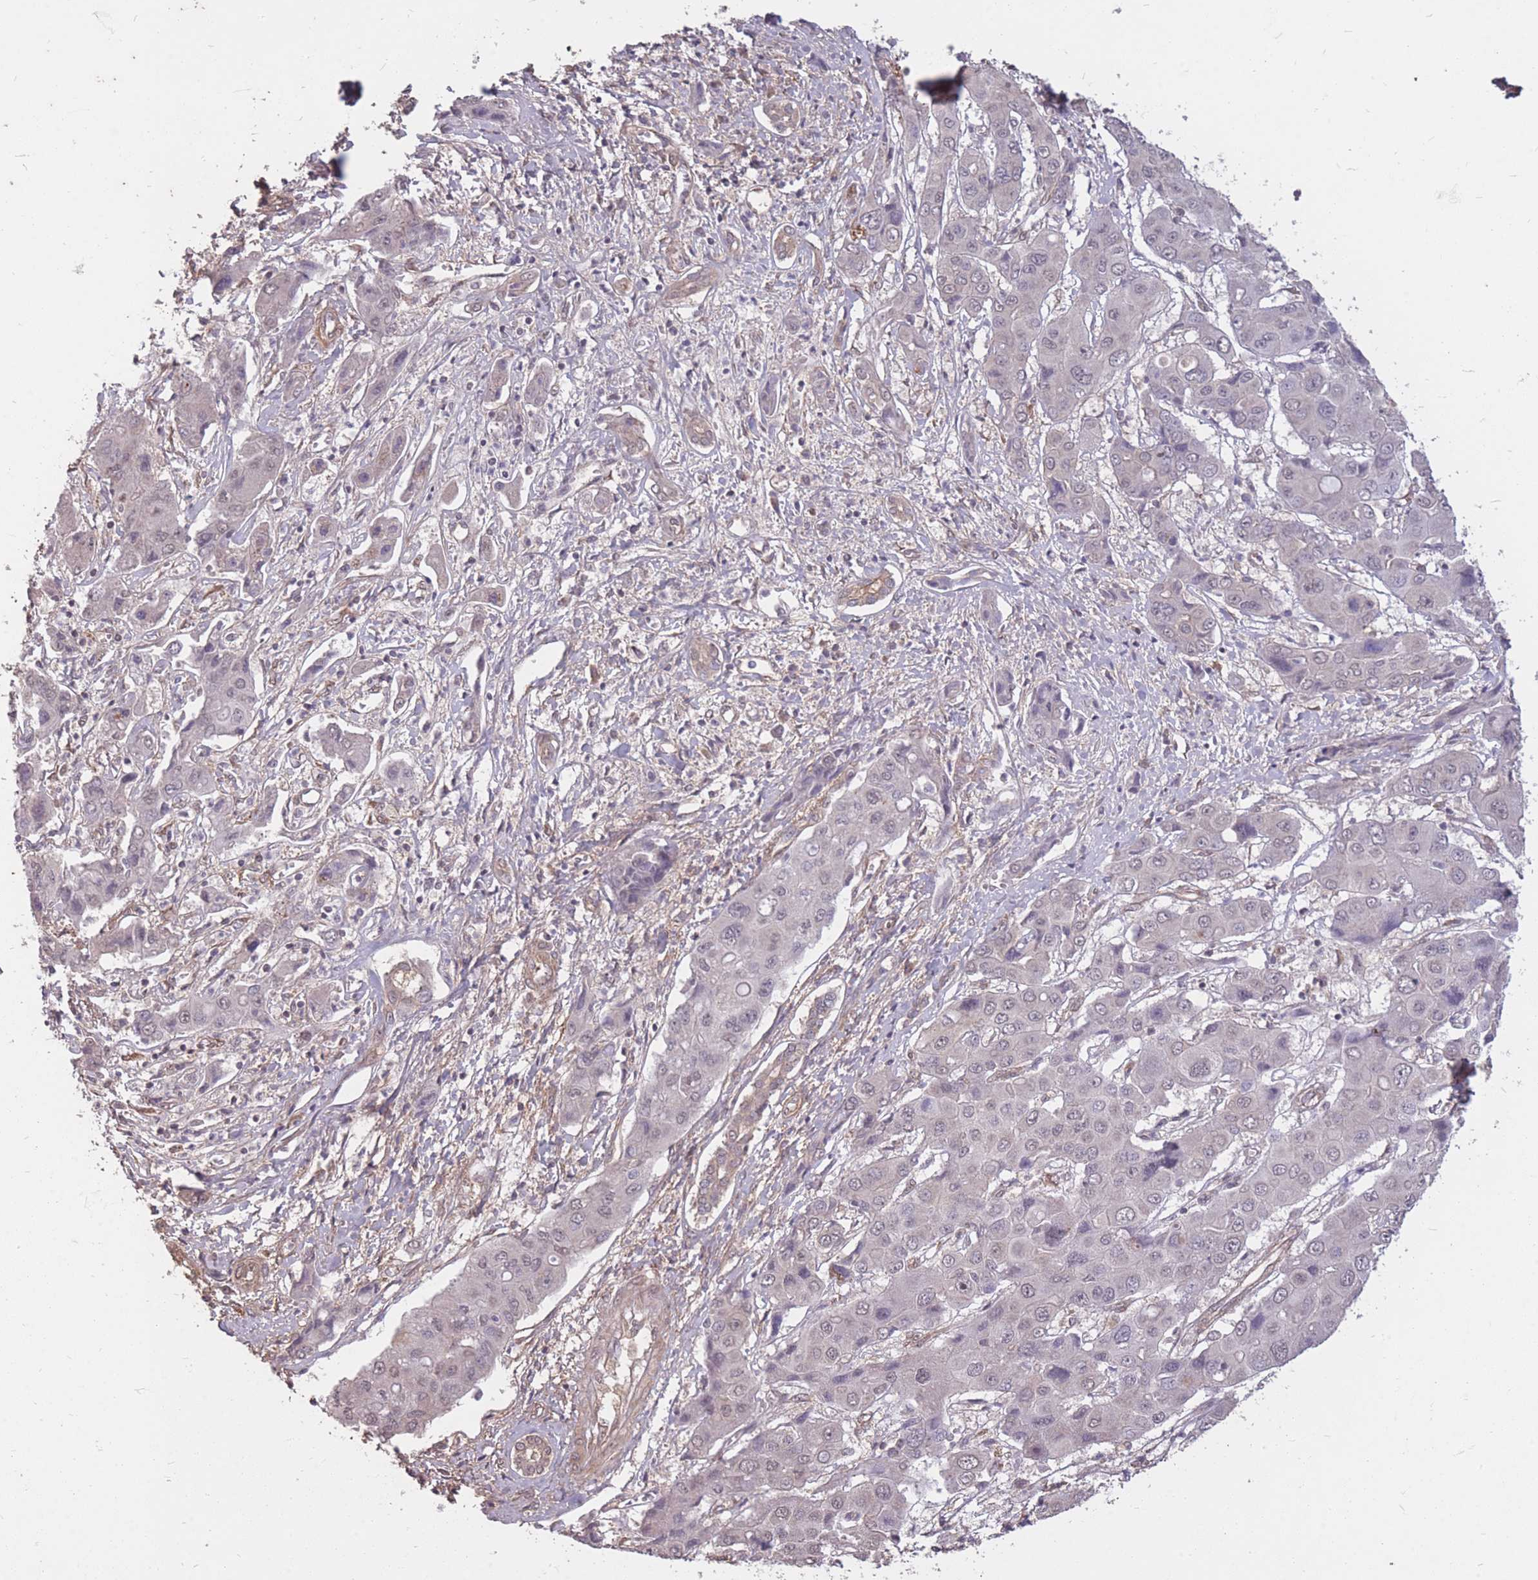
{"staining": {"intensity": "negative", "quantity": "none", "location": "none"}, "tissue": "liver cancer", "cell_type": "Tumor cells", "image_type": "cancer", "snomed": [{"axis": "morphology", "description": "Cholangiocarcinoma"}, {"axis": "topography", "description": "Liver"}], "caption": "This is a photomicrograph of immunohistochemistry staining of liver cholangiocarcinoma, which shows no positivity in tumor cells. (DAB (3,3'-diaminobenzidine) IHC visualized using brightfield microscopy, high magnification).", "gene": "DYNC1LI2", "patient": {"sex": "male", "age": 67}}